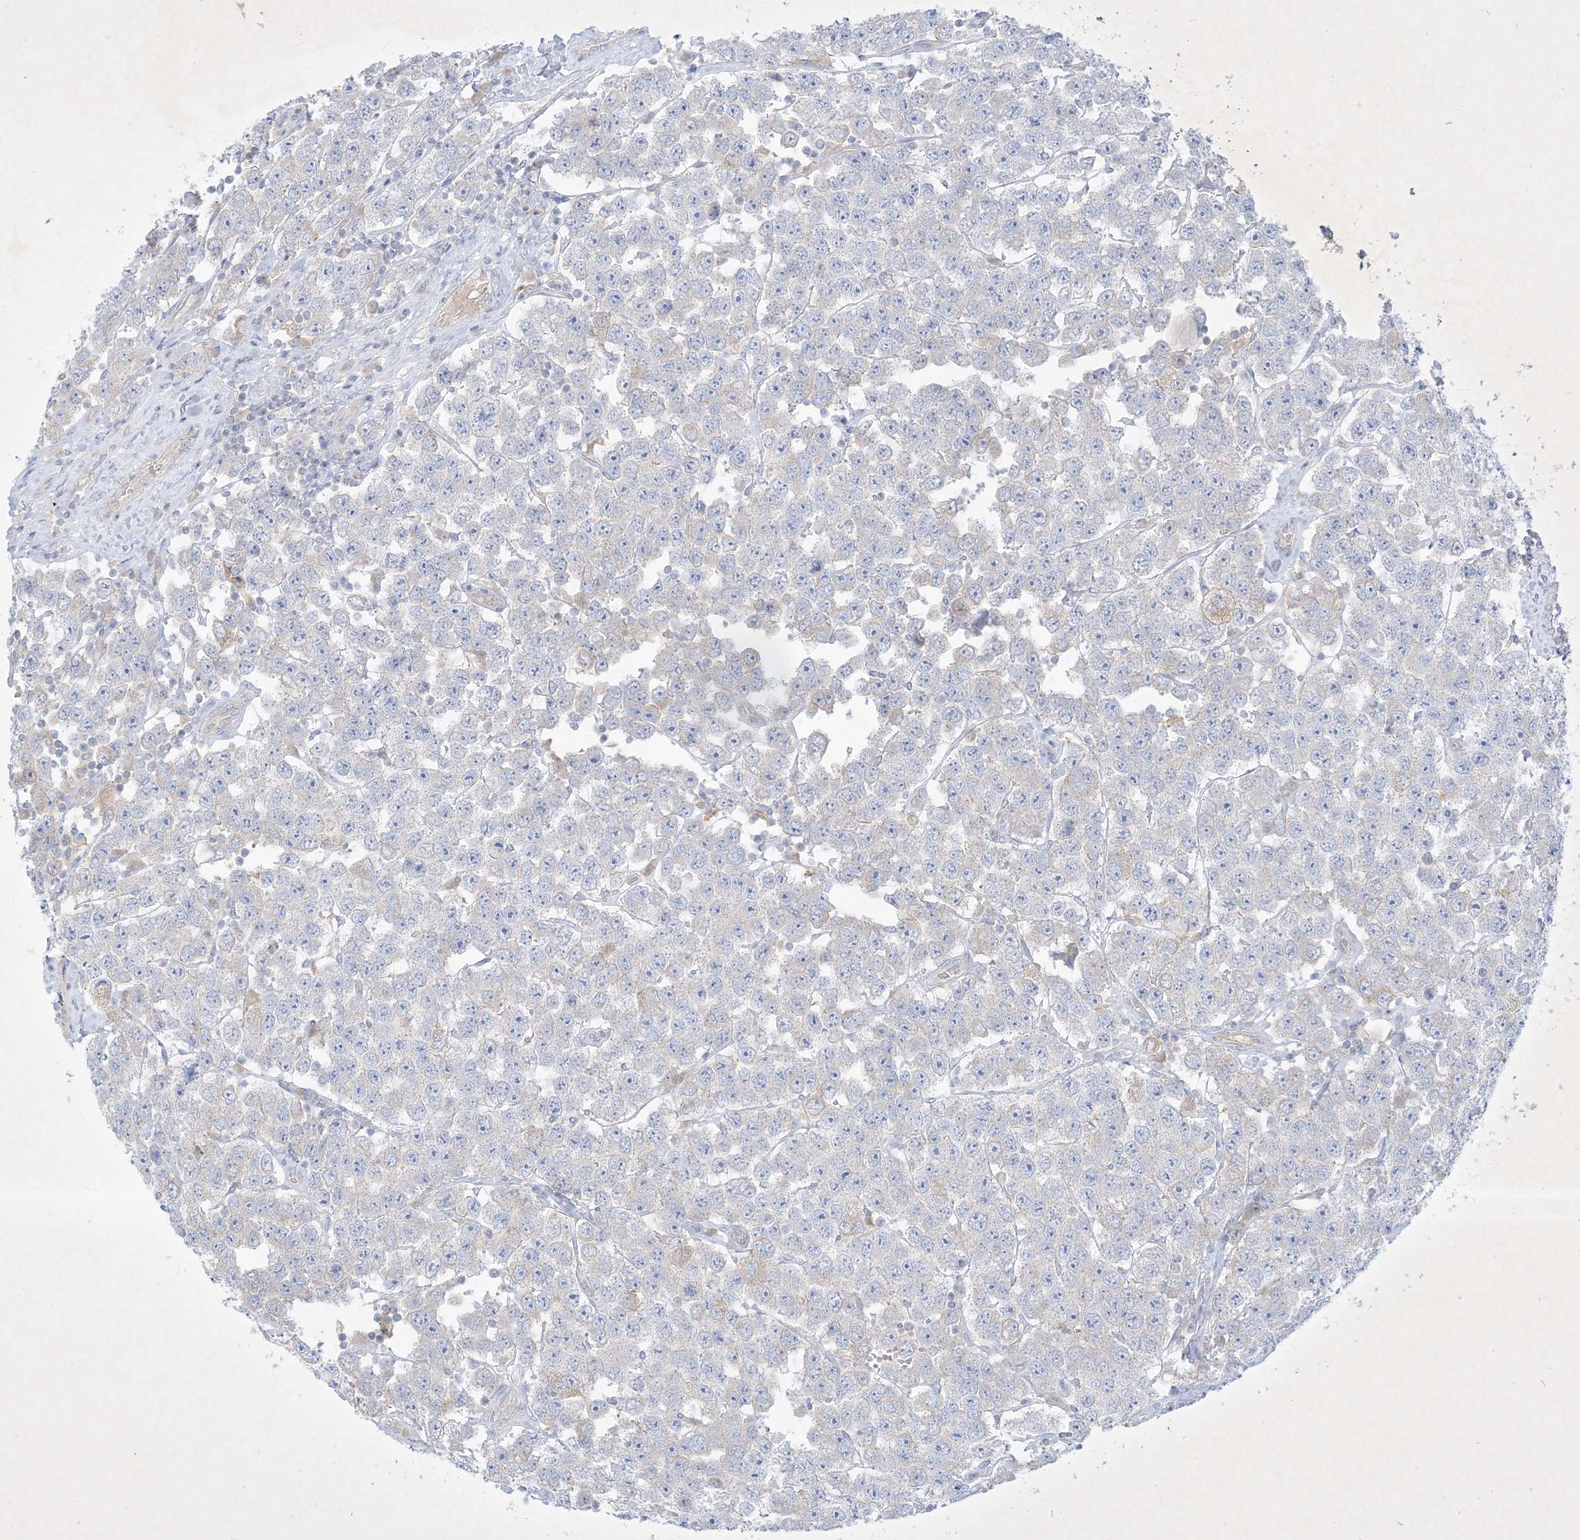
{"staining": {"intensity": "negative", "quantity": "none", "location": "none"}, "tissue": "testis cancer", "cell_type": "Tumor cells", "image_type": "cancer", "snomed": [{"axis": "morphology", "description": "Seminoma, NOS"}, {"axis": "topography", "description": "Testis"}], "caption": "Tumor cells show no significant protein staining in testis cancer (seminoma).", "gene": "PLEKHA3", "patient": {"sex": "male", "age": 28}}